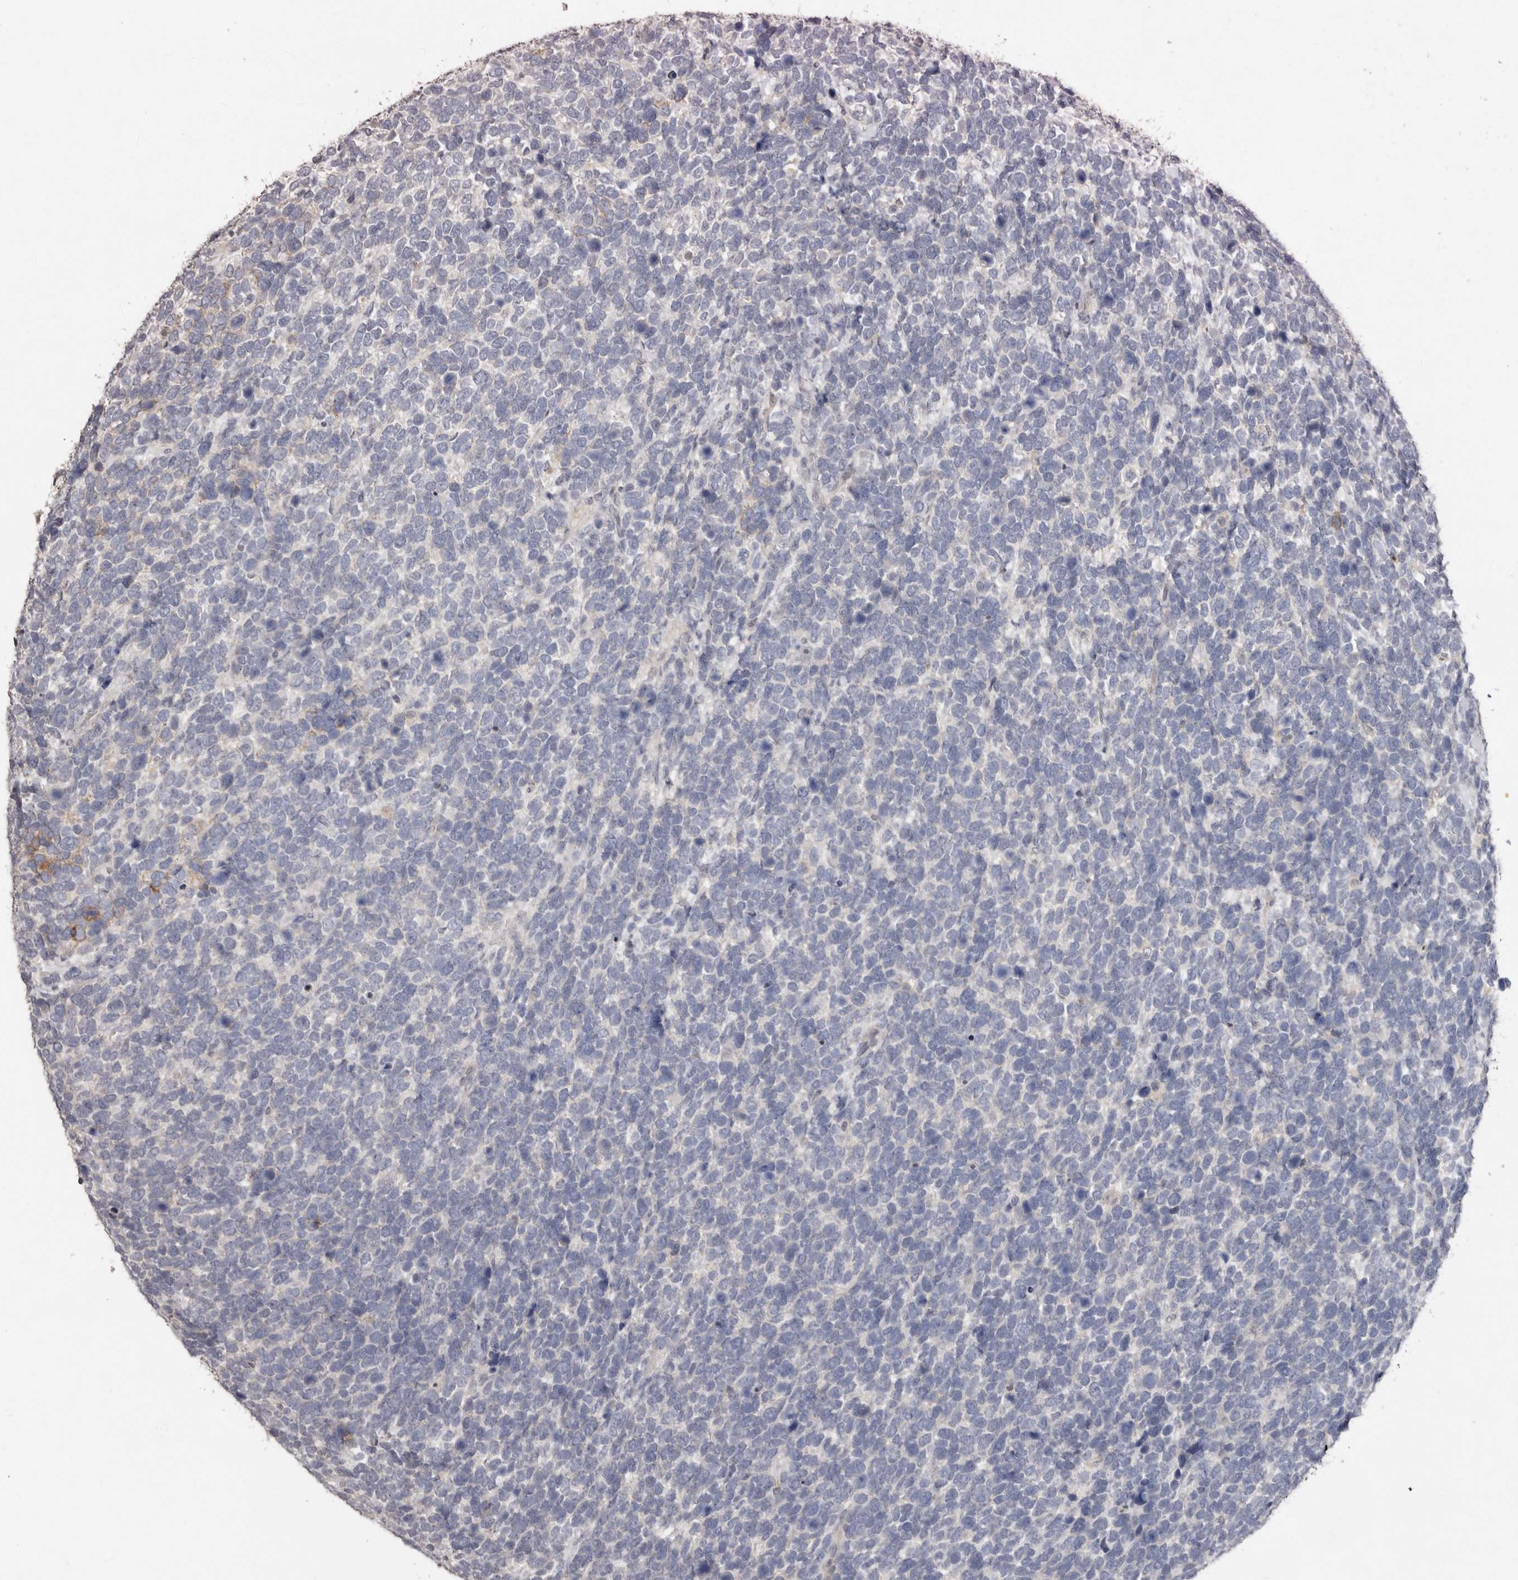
{"staining": {"intensity": "negative", "quantity": "none", "location": "none"}, "tissue": "urothelial cancer", "cell_type": "Tumor cells", "image_type": "cancer", "snomed": [{"axis": "morphology", "description": "Urothelial carcinoma, High grade"}, {"axis": "topography", "description": "Urinary bladder"}], "caption": "Immunohistochemistry of human urothelial cancer displays no staining in tumor cells.", "gene": "SULT1E1", "patient": {"sex": "female", "age": 80}}